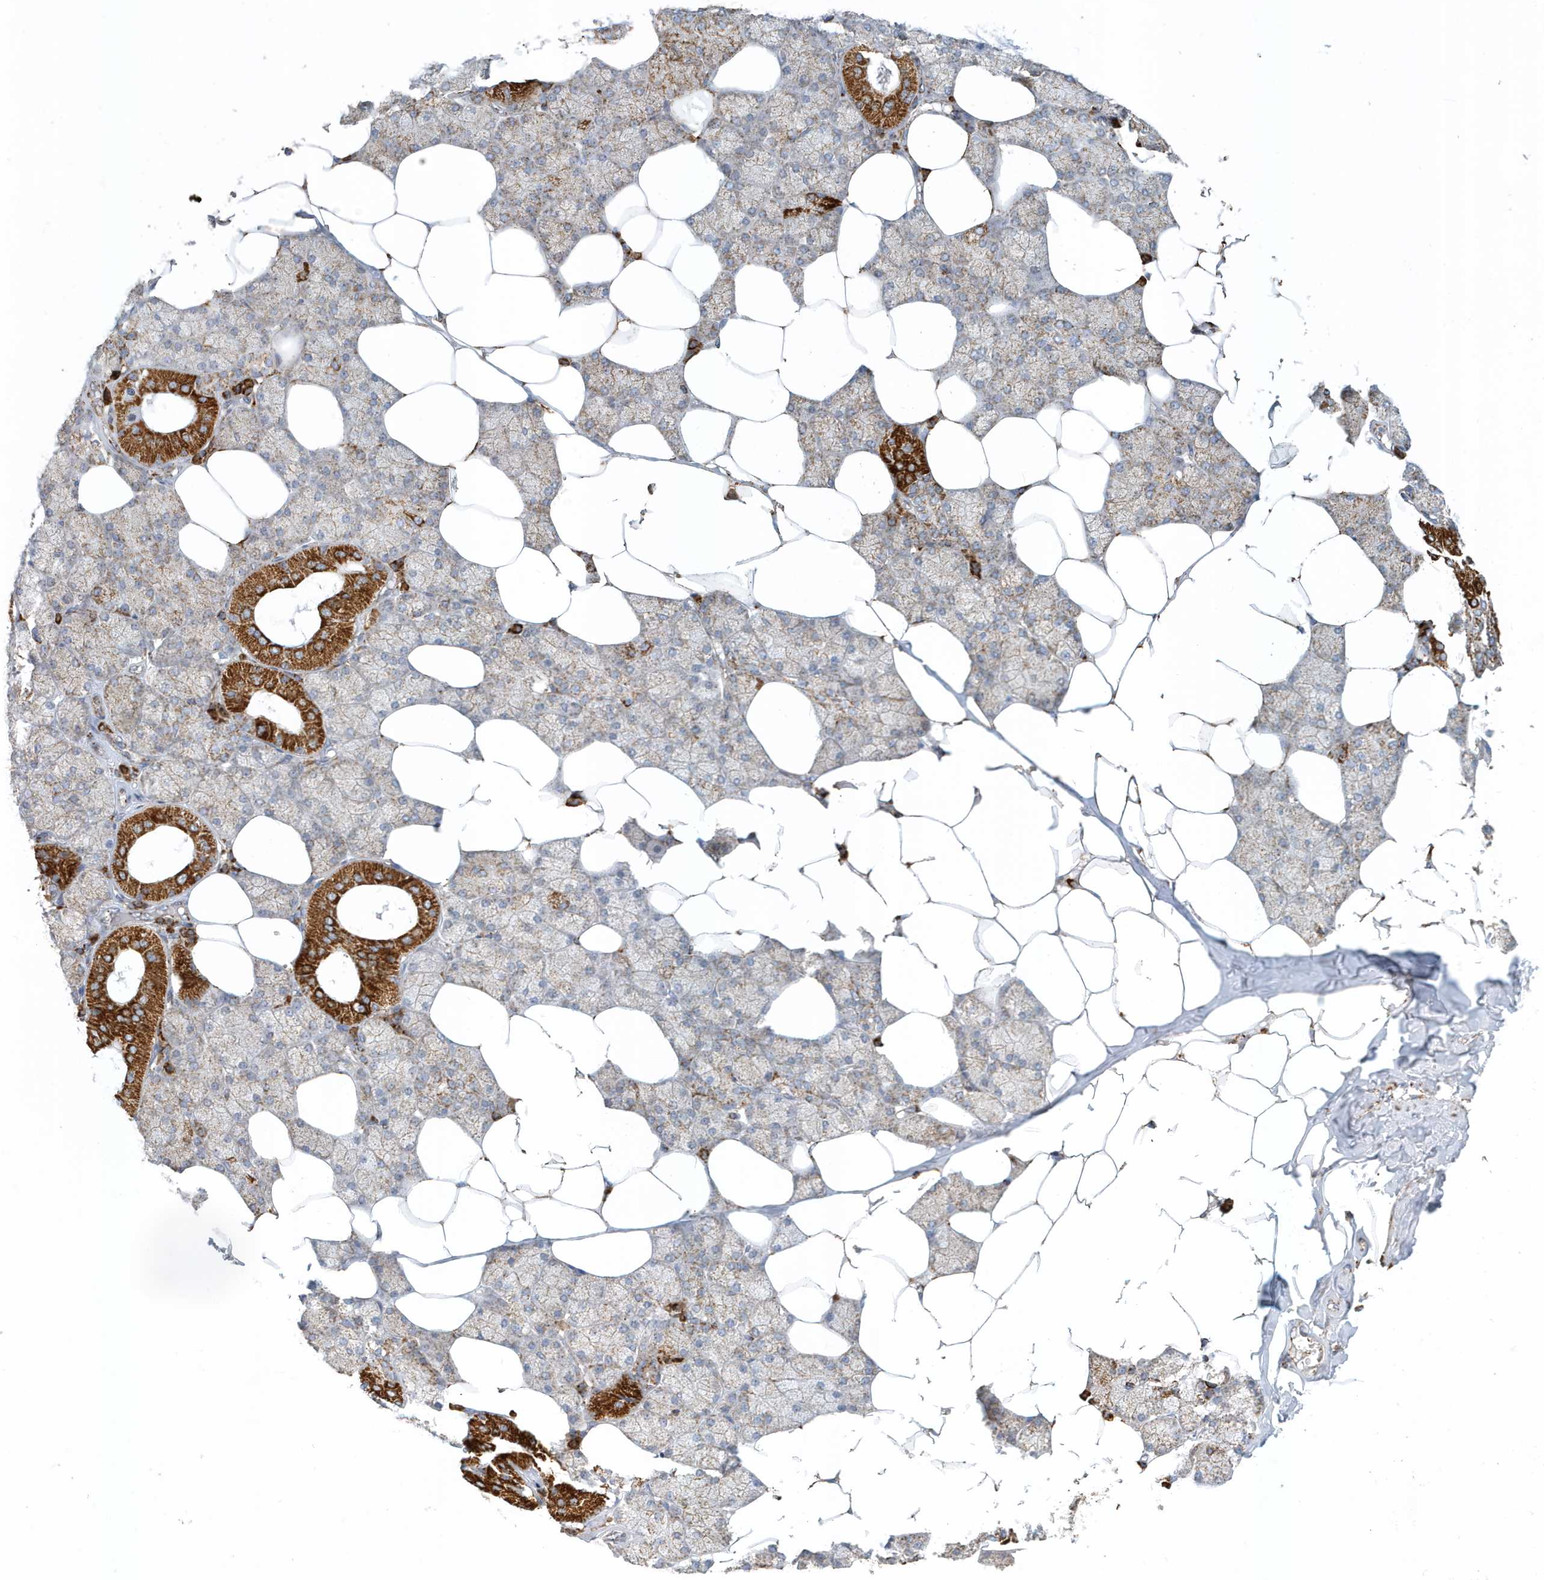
{"staining": {"intensity": "strong", "quantity": "25%-75%", "location": "cytoplasmic/membranous"}, "tissue": "salivary gland", "cell_type": "Glandular cells", "image_type": "normal", "snomed": [{"axis": "morphology", "description": "Normal tissue, NOS"}, {"axis": "topography", "description": "Salivary gland"}], "caption": "A high-resolution histopathology image shows immunohistochemistry staining of unremarkable salivary gland, which exhibits strong cytoplasmic/membranous positivity in about 25%-75% of glandular cells. (Brightfield microscopy of DAB IHC at high magnification).", "gene": "MAN1A1", "patient": {"sex": "male", "age": 62}}